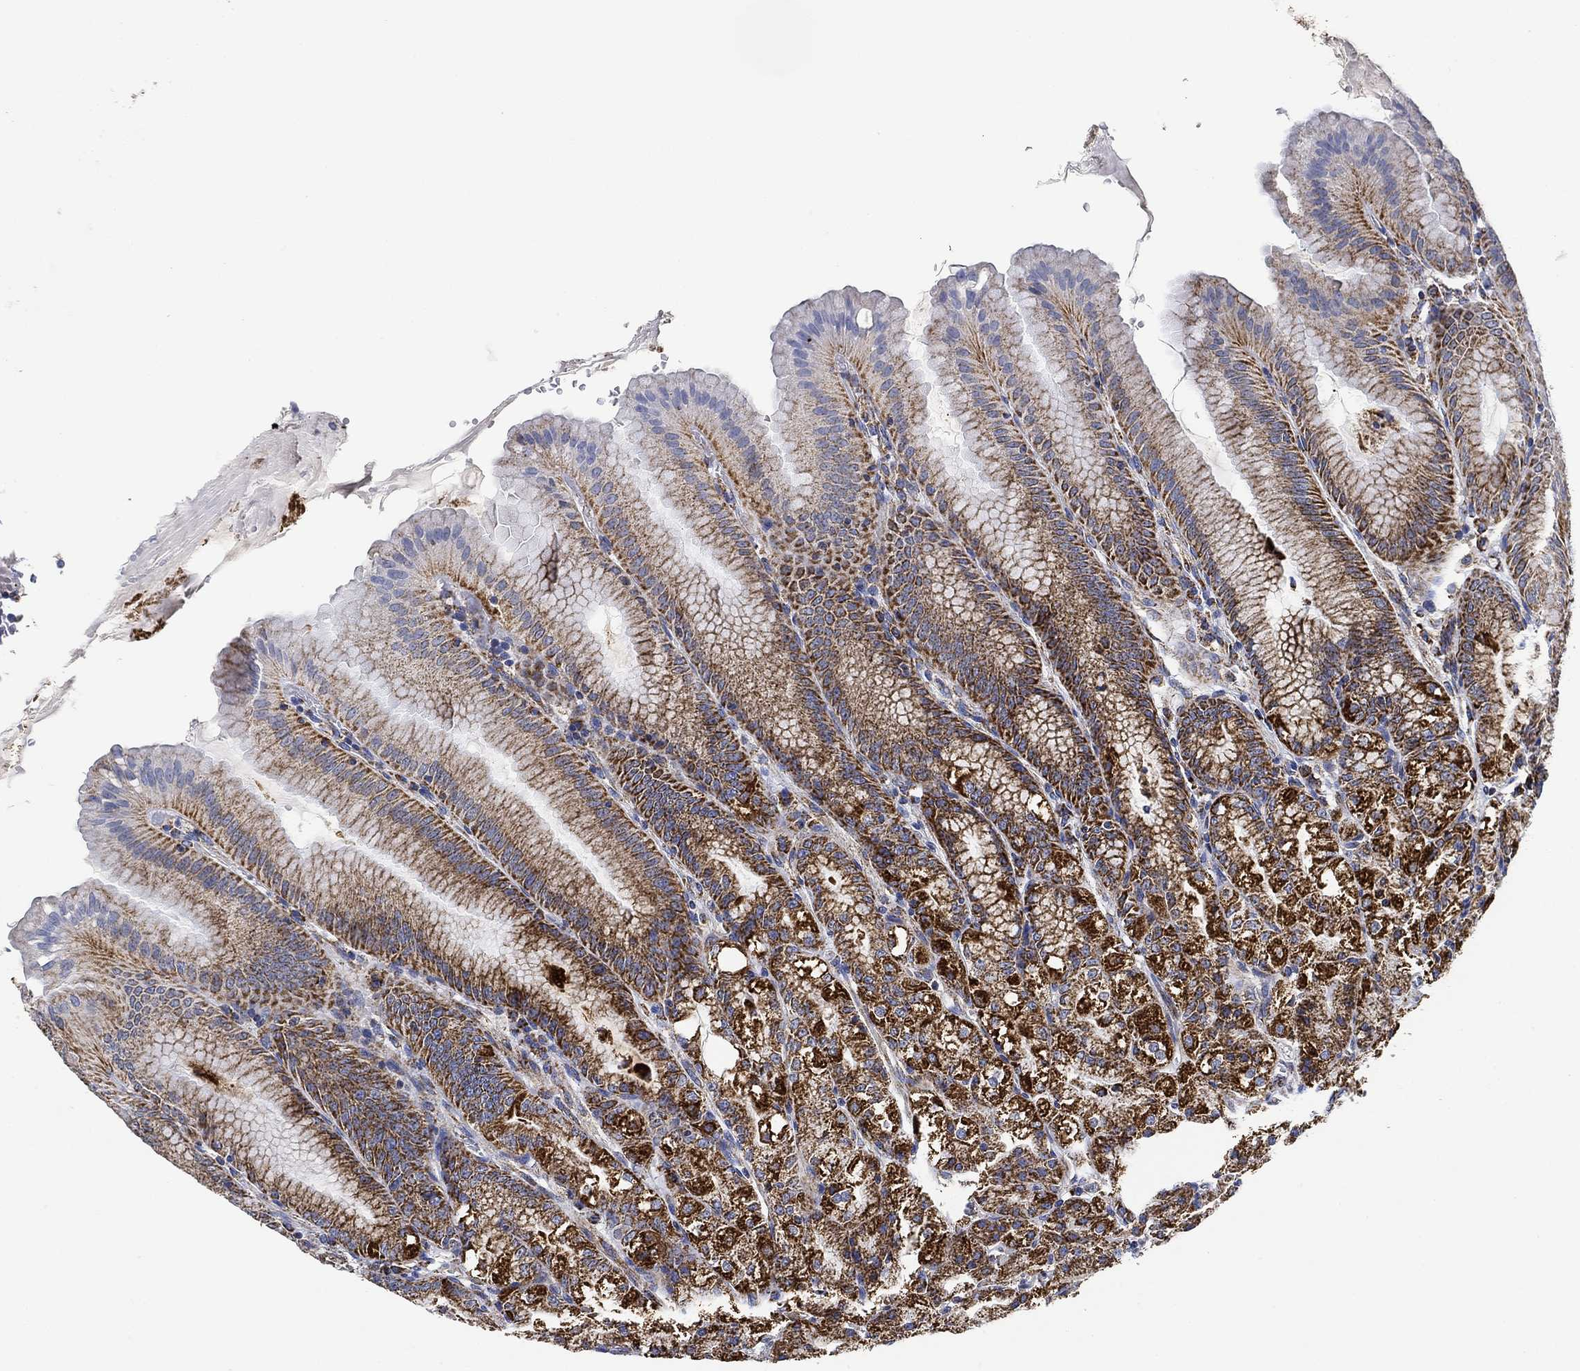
{"staining": {"intensity": "strong", "quantity": "25%-75%", "location": "cytoplasmic/membranous"}, "tissue": "stomach", "cell_type": "Glandular cells", "image_type": "normal", "snomed": [{"axis": "morphology", "description": "Normal tissue, NOS"}, {"axis": "topography", "description": "Stomach"}], "caption": "Immunohistochemistry (IHC) photomicrograph of unremarkable stomach: human stomach stained using immunohistochemistry (IHC) displays high levels of strong protein expression localized specifically in the cytoplasmic/membranous of glandular cells, appearing as a cytoplasmic/membranous brown color.", "gene": "NDUFS3", "patient": {"sex": "male", "age": 71}}